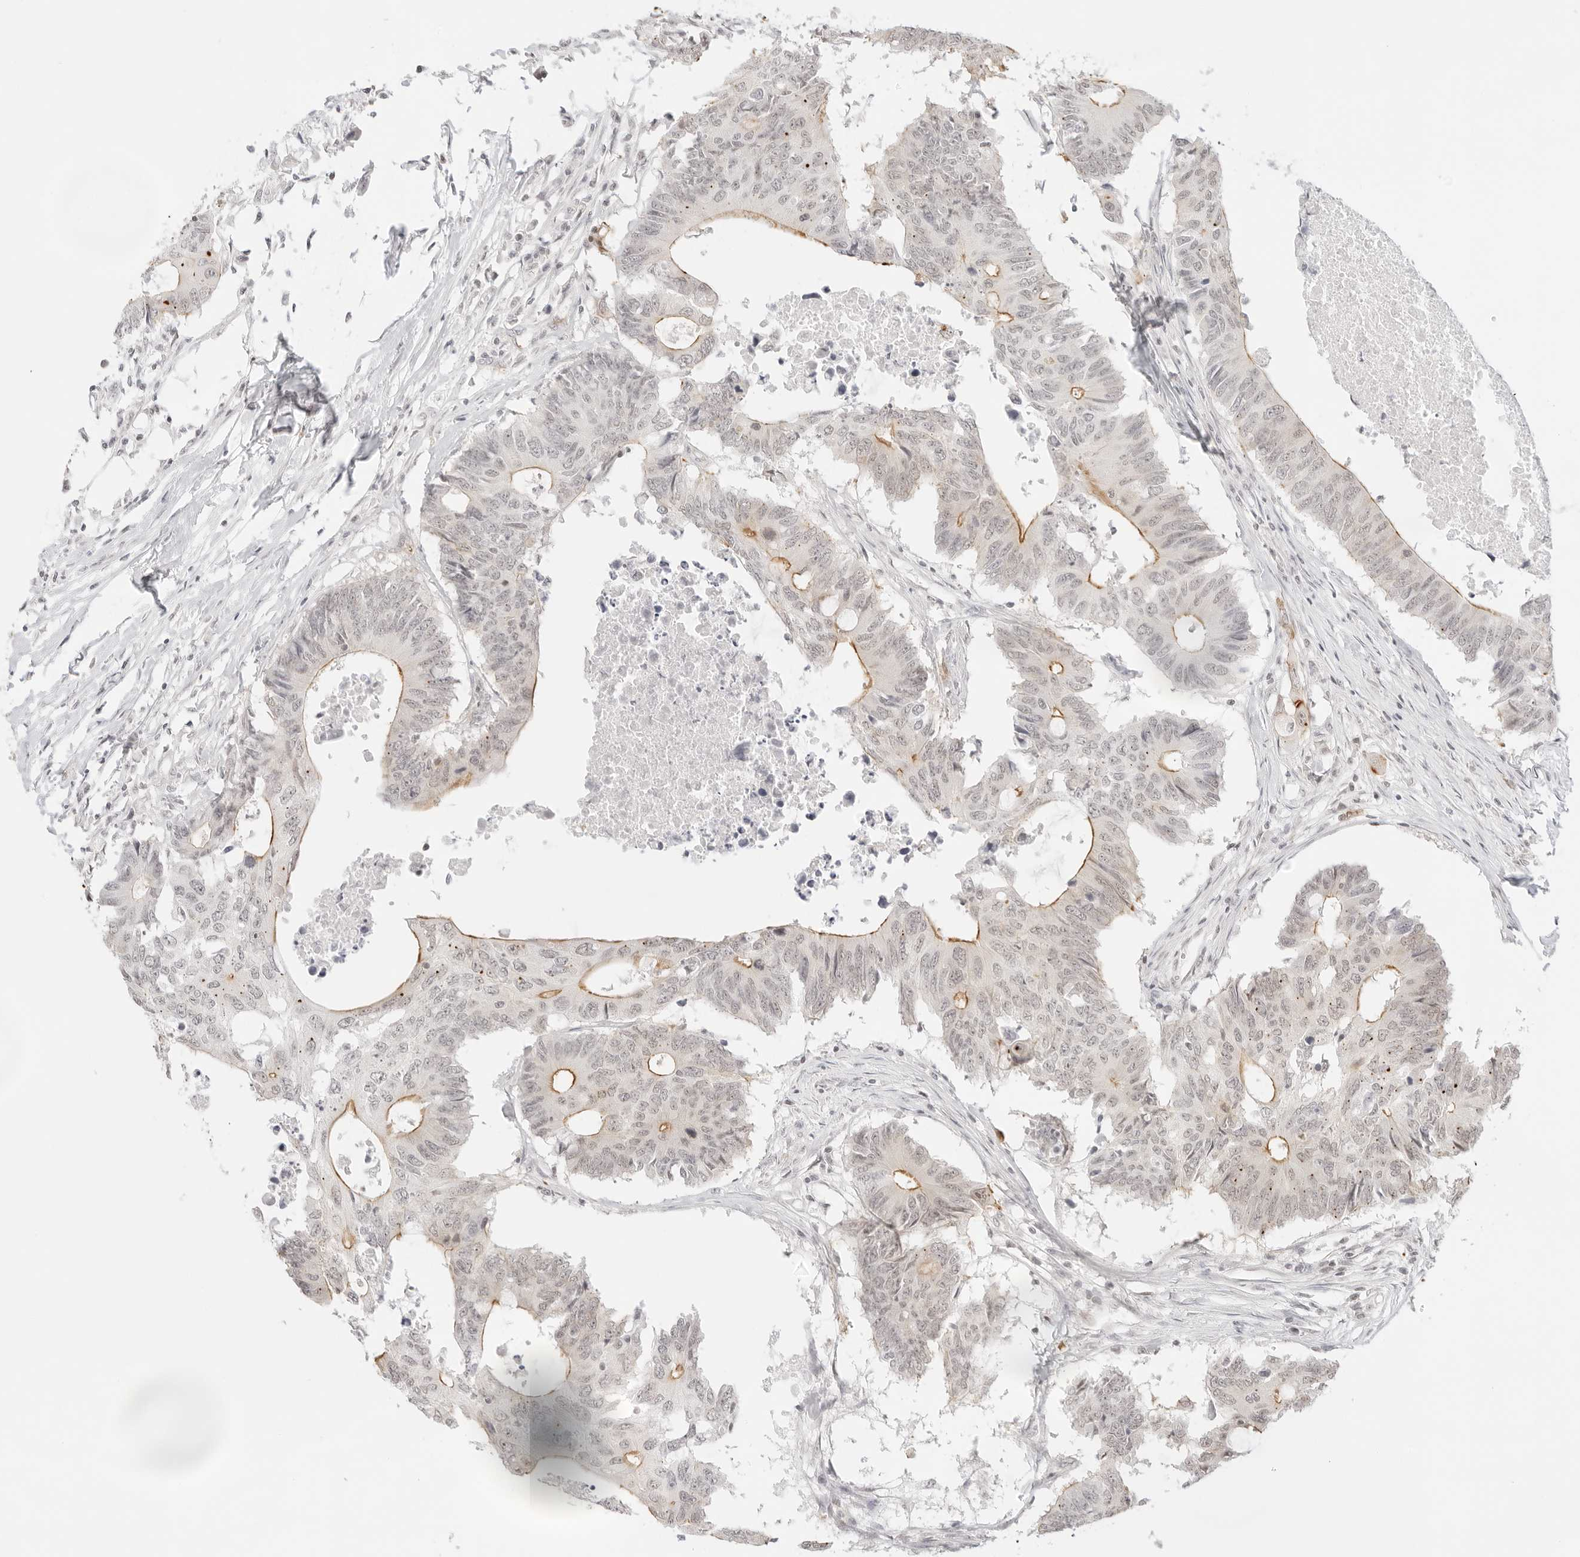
{"staining": {"intensity": "moderate", "quantity": "25%-75%", "location": "cytoplasmic/membranous"}, "tissue": "colorectal cancer", "cell_type": "Tumor cells", "image_type": "cancer", "snomed": [{"axis": "morphology", "description": "Adenocarcinoma, NOS"}, {"axis": "topography", "description": "Colon"}], "caption": "IHC (DAB) staining of colorectal adenocarcinoma shows moderate cytoplasmic/membranous protein expression in about 25%-75% of tumor cells.", "gene": "GNAS", "patient": {"sex": "male", "age": 71}}